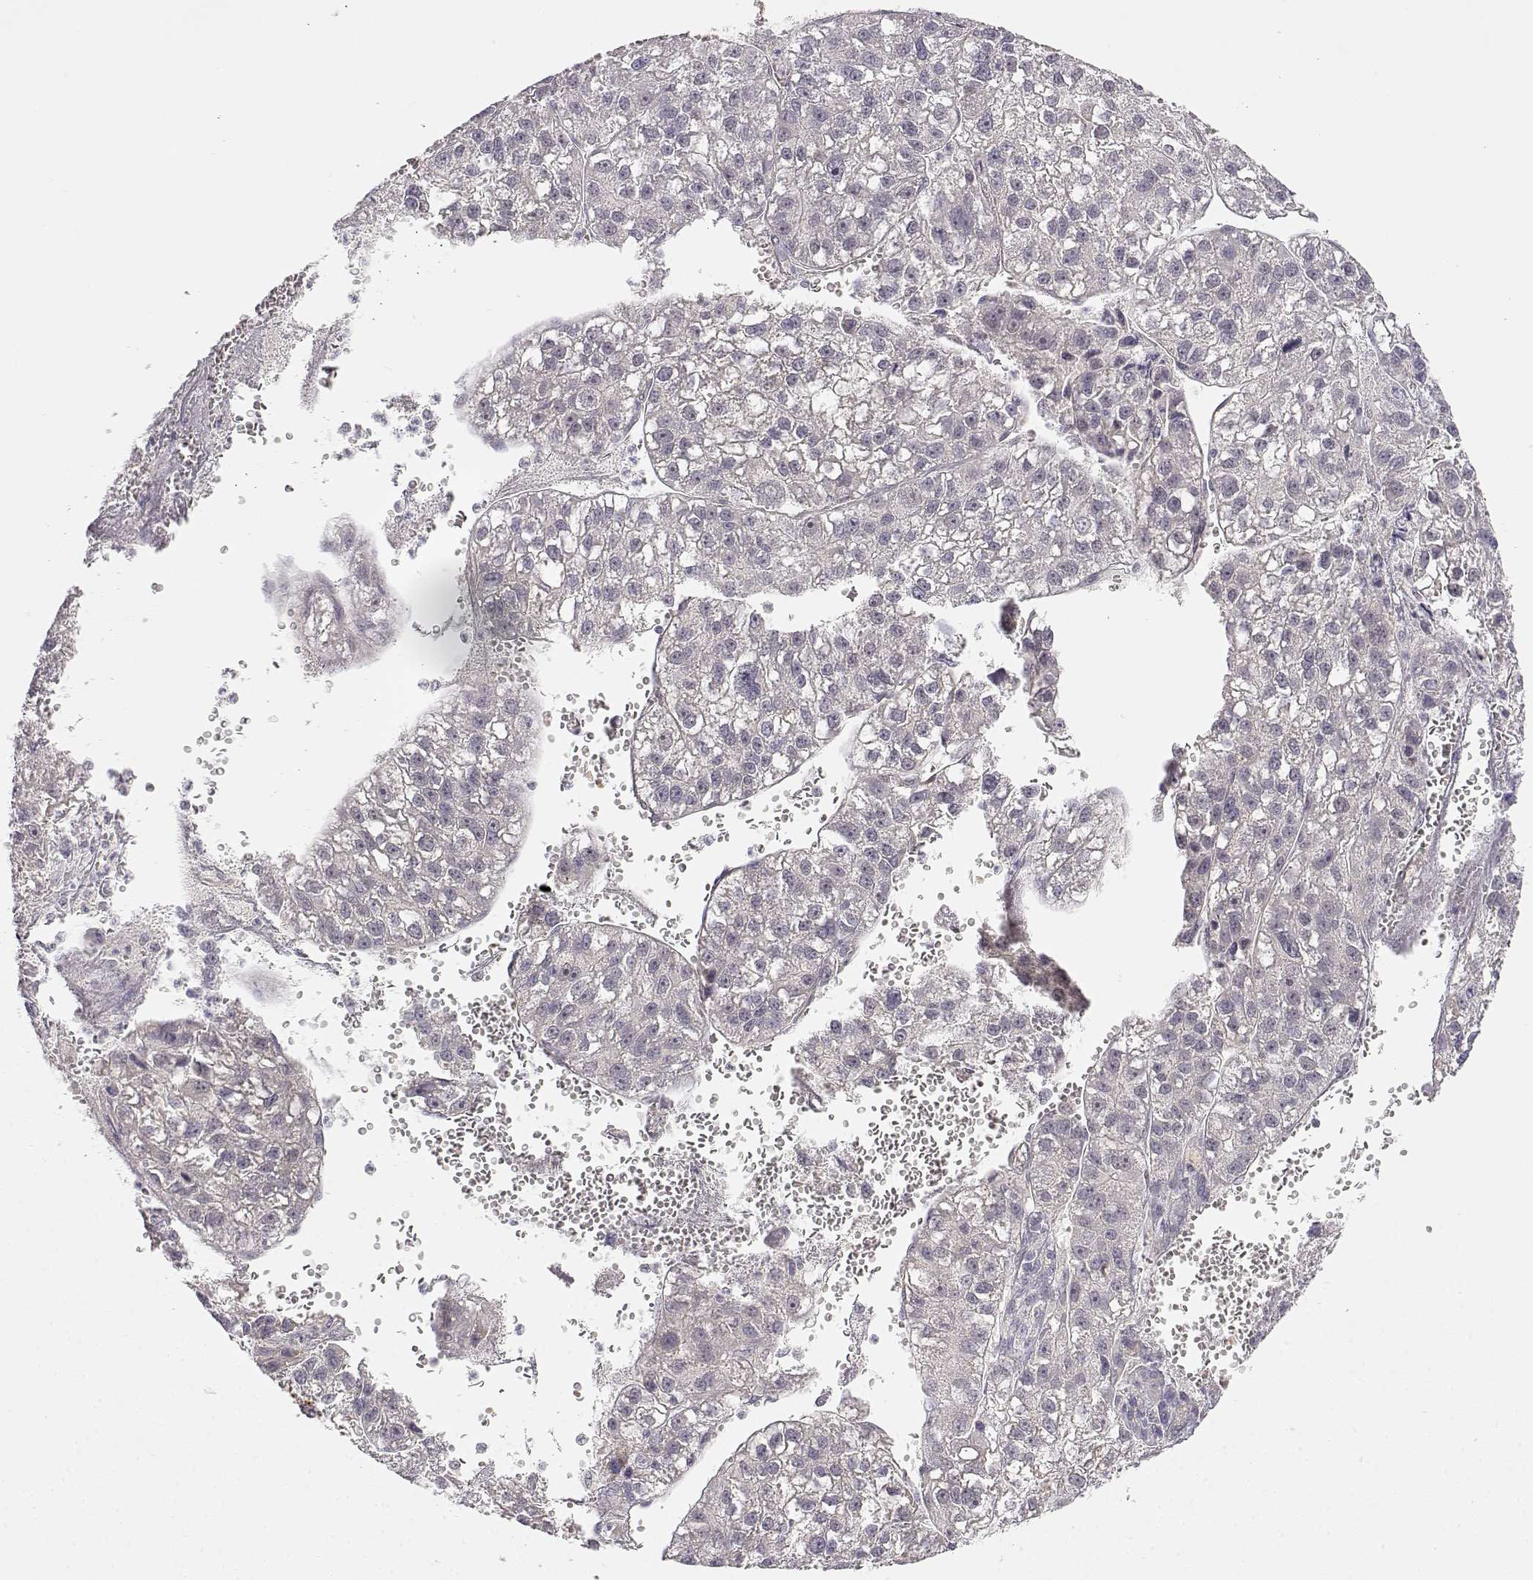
{"staining": {"intensity": "negative", "quantity": "none", "location": "none"}, "tissue": "liver cancer", "cell_type": "Tumor cells", "image_type": "cancer", "snomed": [{"axis": "morphology", "description": "Carcinoma, Hepatocellular, NOS"}, {"axis": "topography", "description": "Liver"}], "caption": "An IHC micrograph of hepatocellular carcinoma (liver) is shown. There is no staining in tumor cells of hepatocellular carcinoma (liver).", "gene": "EAF2", "patient": {"sex": "female", "age": 70}}